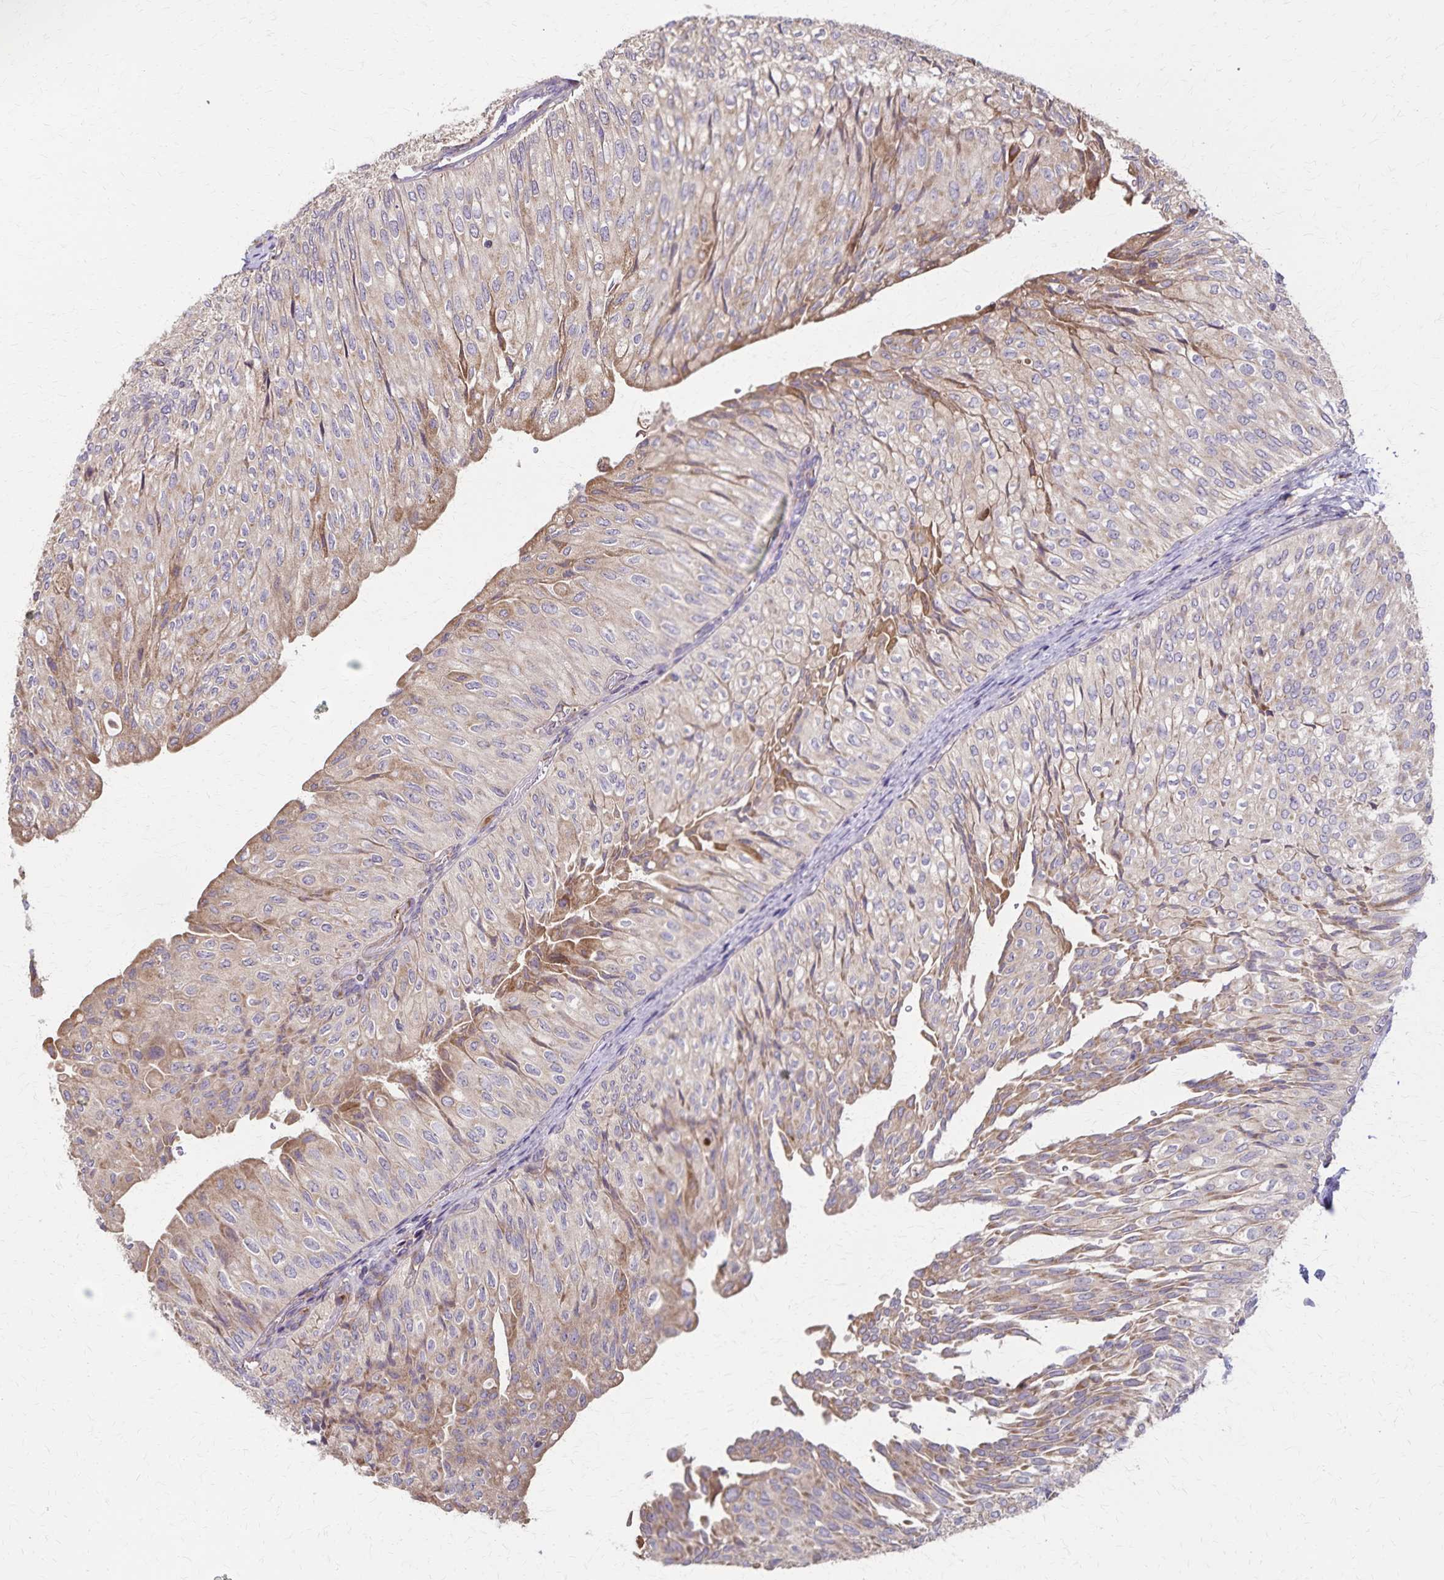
{"staining": {"intensity": "moderate", "quantity": "25%-75%", "location": "cytoplasmic/membranous"}, "tissue": "urothelial cancer", "cell_type": "Tumor cells", "image_type": "cancer", "snomed": [{"axis": "morphology", "description": "Urothelial carcinoma, NOS"}, {"axis": "topography", "description": "Urinary bladder"}], "caption": "The micrograph reveals staining of transitional cell carcinoma, revealing moderate cytoplasmic/membranous protein staining (brown color) within tumor cells.", "gene": "RNF10", "patient": {"sex": "male", "age": 62}}